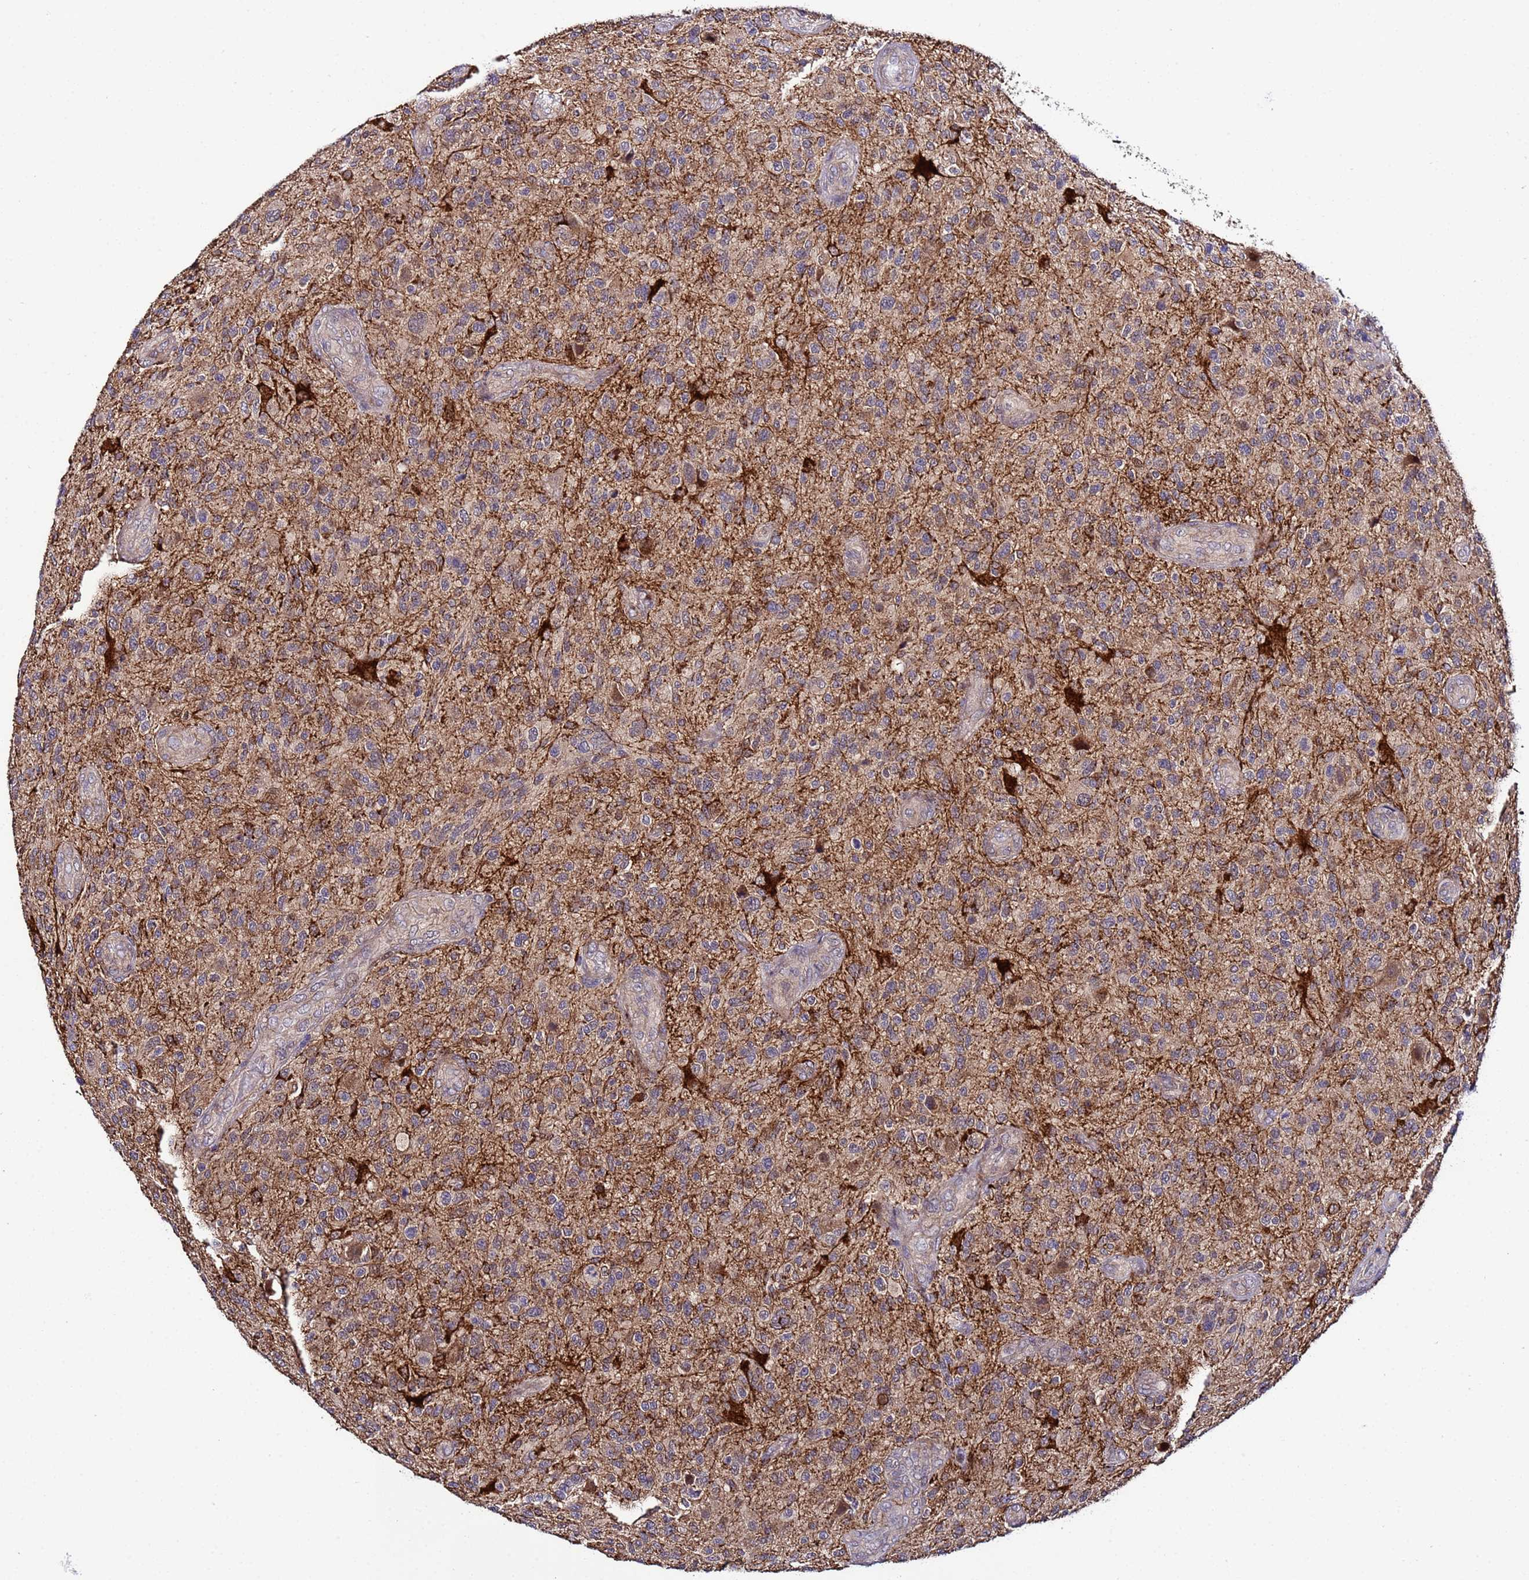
{"staining": {"intensity": "negative", "quantity": "none", "location": "none"}, "tissue": "glioma", "cell_type": "Tumor cells", "image_type": "cancer", "snomed": [{"axis": "morphology", "description": "Glioma, malignant, High grade"}, {"axis": "topography", "description": "Brain"}], "caption": "The image displays no staining of tumor cells in glioma. (IHC, brightfield microscopy, high magnification).", "gene": "PLXDC2", "patient": {"sex": "male", "age": 47}}